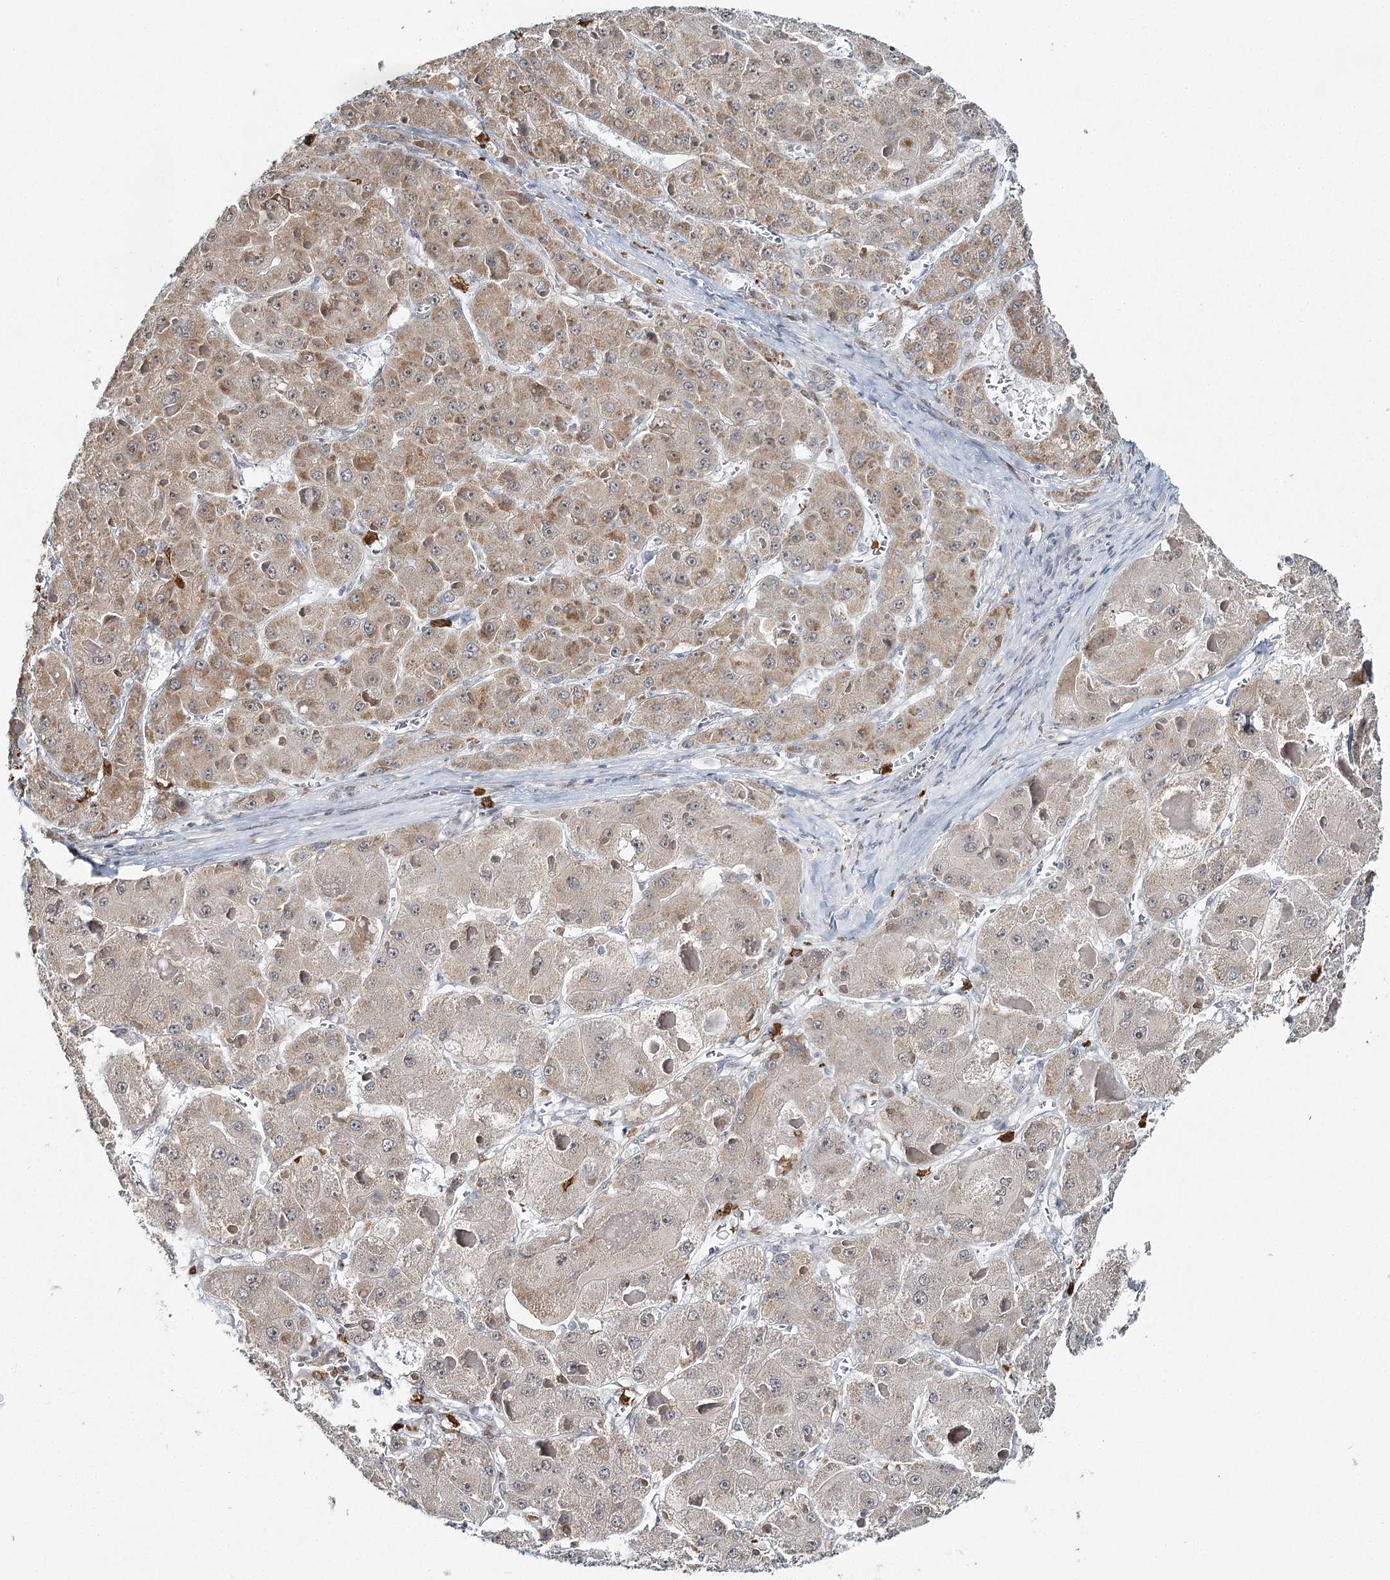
{"staining": {"intensity": "moderate", "quantity": ">75%", "location": "cytoplasmic/membranous"}, "tissue": "liver cancer", "cell_type": "Tumor cells", "image_type": "cancer", "snomed": [{"axis": "morphology", "description": "Carcinoma, Hepatocellular, NOS"}, {"axis": "topography", "description": "Liver"}], "caption": "Liver cancer stained for a protein (brown) displays moderate cytoplasmic/membranous positive expression in approximately >75% of tumor cells.", "gene": "ATAD1", "patient": {"sex": "female", "age": 73}}